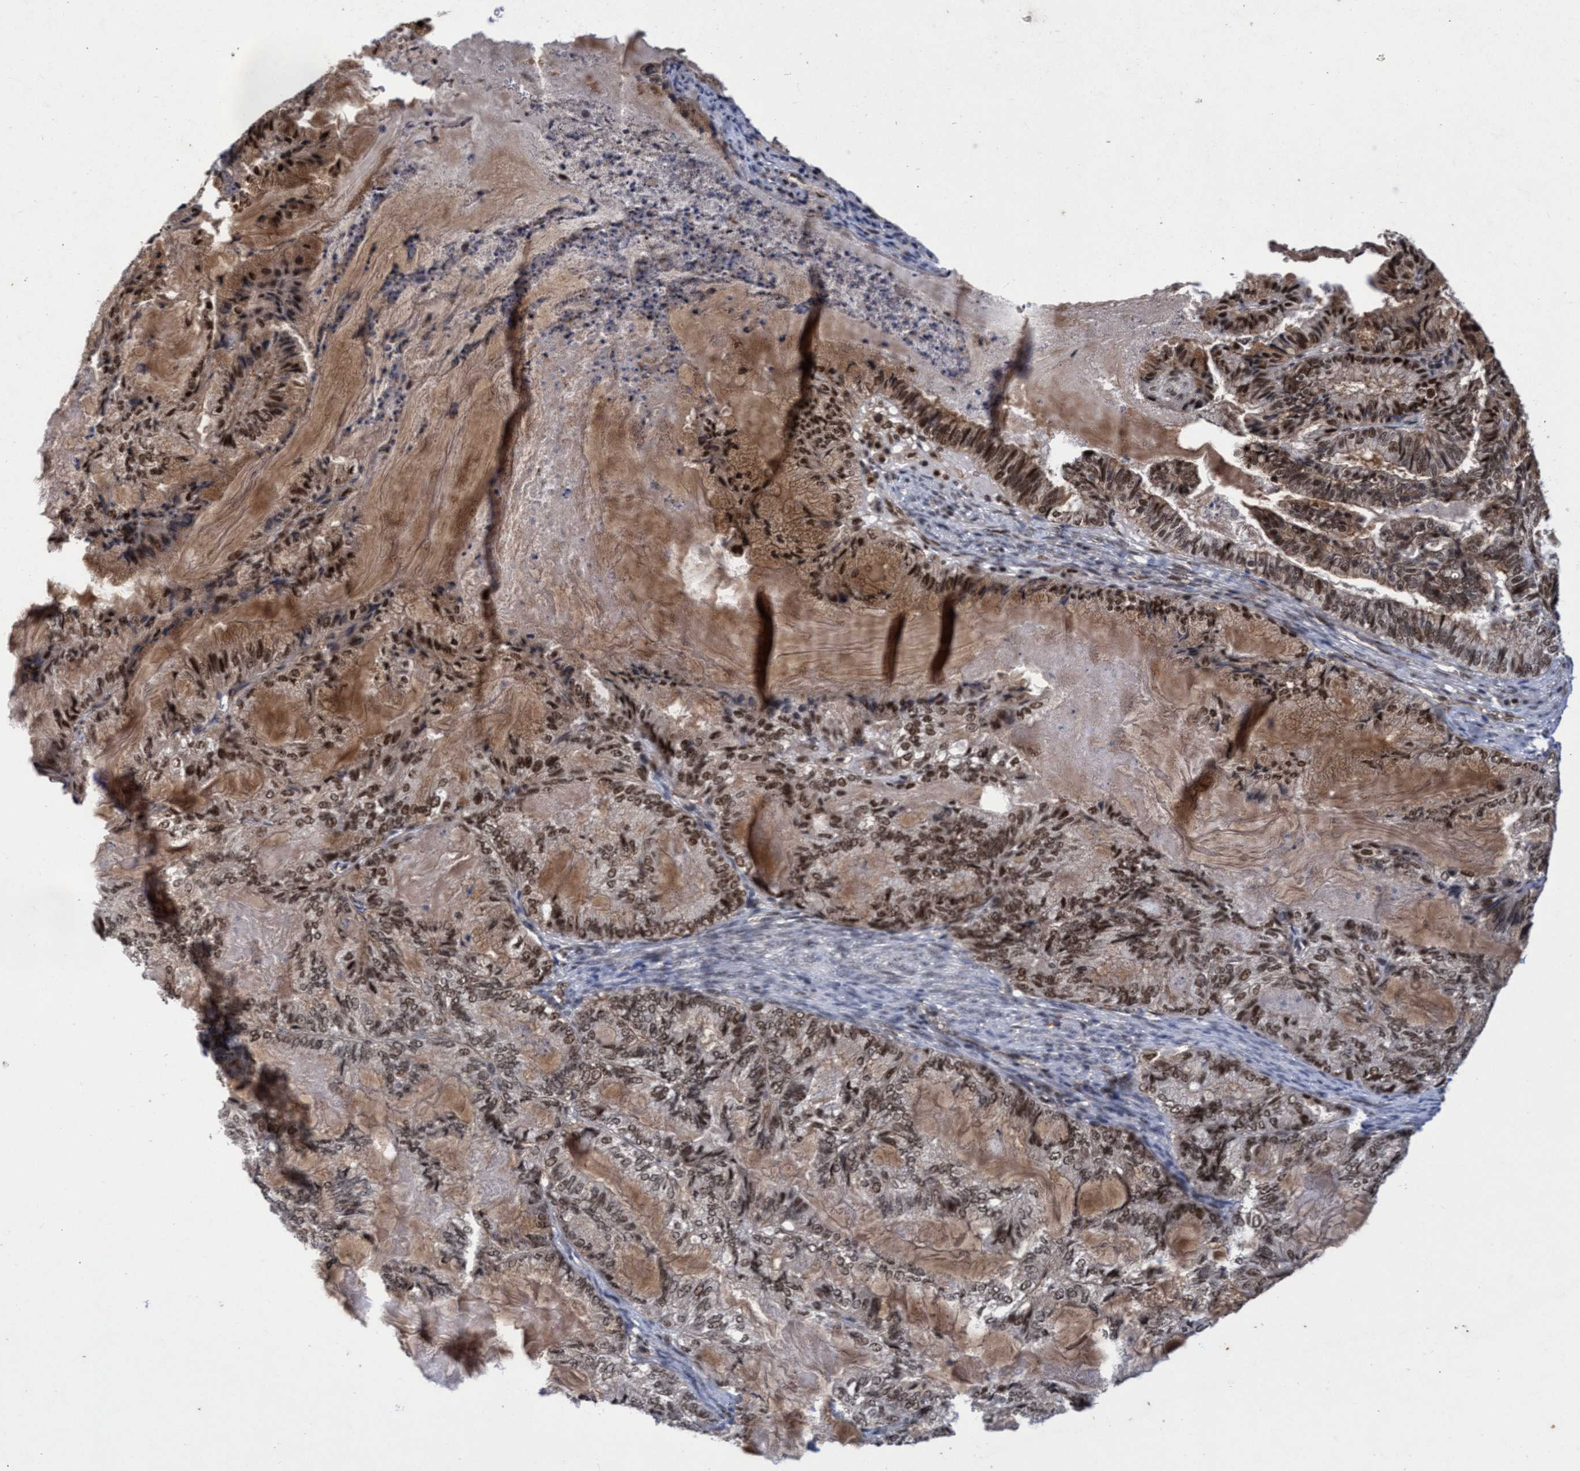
{"staining": {"intensity": "moderate", "quantity": "25%-75%", "location": "cytoplasmic/membranous,nuclear"}, "tissue": "endometrial cancer", "cell_type": "Tumor cells", "image_type": "cancer", "snomed": [{"axis": "morphology", "description": "Adenocarcinoma, NOS"}, {"axis": "topography", "description": "Endometrium"}], "caption": "DAB immunohistochemical staining of human adenocarcinoma (endometrial) demonstrates moderate cytoplasmic/membranous and nuclear protein expression in approximately 25%-75% of tumor cells.", "gene": "GTF2F1", "patient": {"sex": "female", "age": 86}}